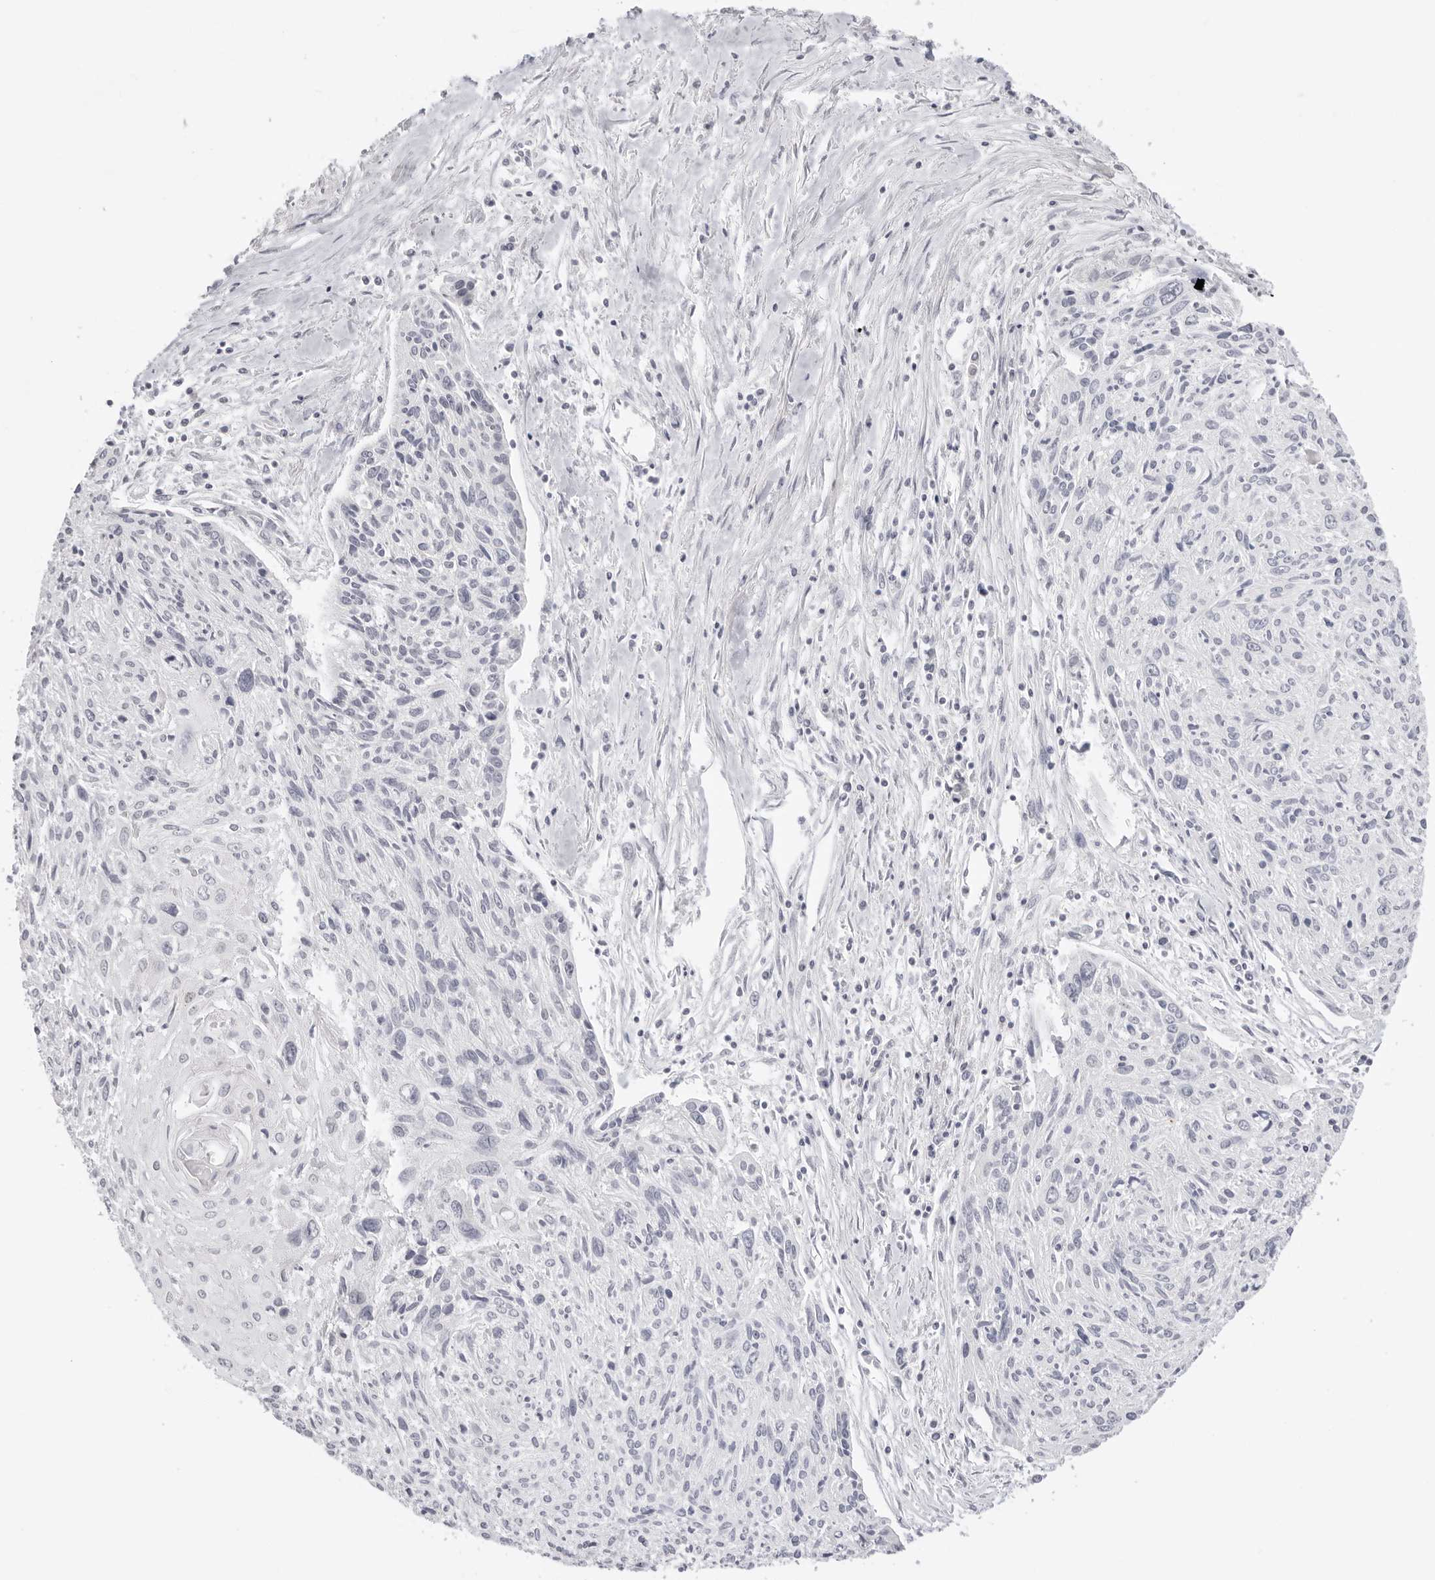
{"staining": {"intensity": "negative", "quantity": "none", "location": "none"}, "tissue": "cervical cancer", "cell_type": "Tumor cells", "image_type": "cancer", "snomed": [{"axis": "morphology", "description": "Squamous cell carcinoma, NOS"}, {"axis": "topography", "description": "Cervix"}], "caption": "A histopathology image of cervical squamous cell carcinoma stained for a protein reveals no brown staining in tumor cells.", "gene": "STRADB", "patient": {"sex": "female", "age": 51}}